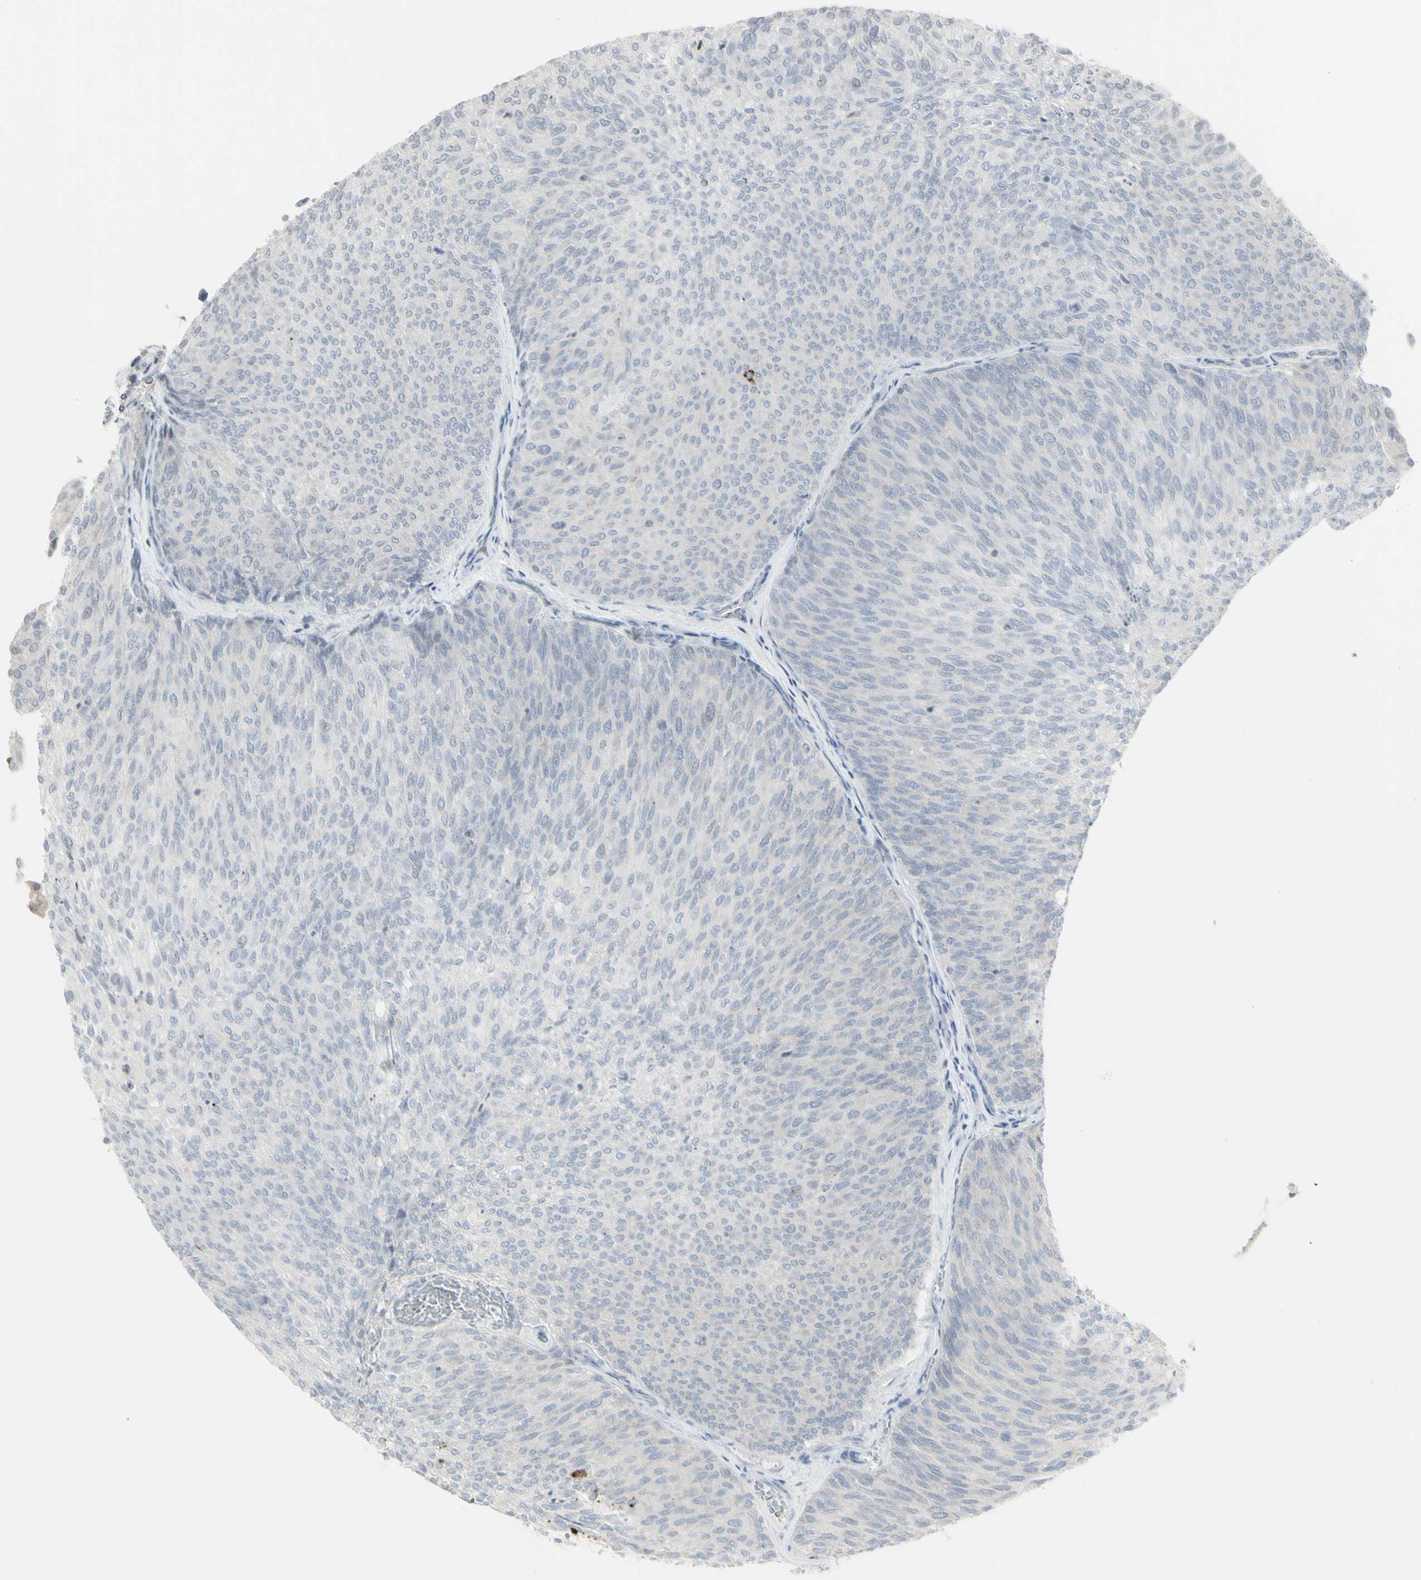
{"staining": {"intensity": "negative", "quantity": "none", "location": "none"}, "tissue": "urothelial cancer", "cell_type": "Tumor cells", "image_type": "cancer", "snomed": [{"axis": "morphology", "description": "Urothelial carcinoma, Low grade"}, {"axis": "topography", "description": "Urinary bladder"}], "caption": "An image of urothelial cancer stained for a protein reveals no brown staining in tumor cells.", "gene": "MUC5AC", "patient": {"sex": "female", "age": 79}}